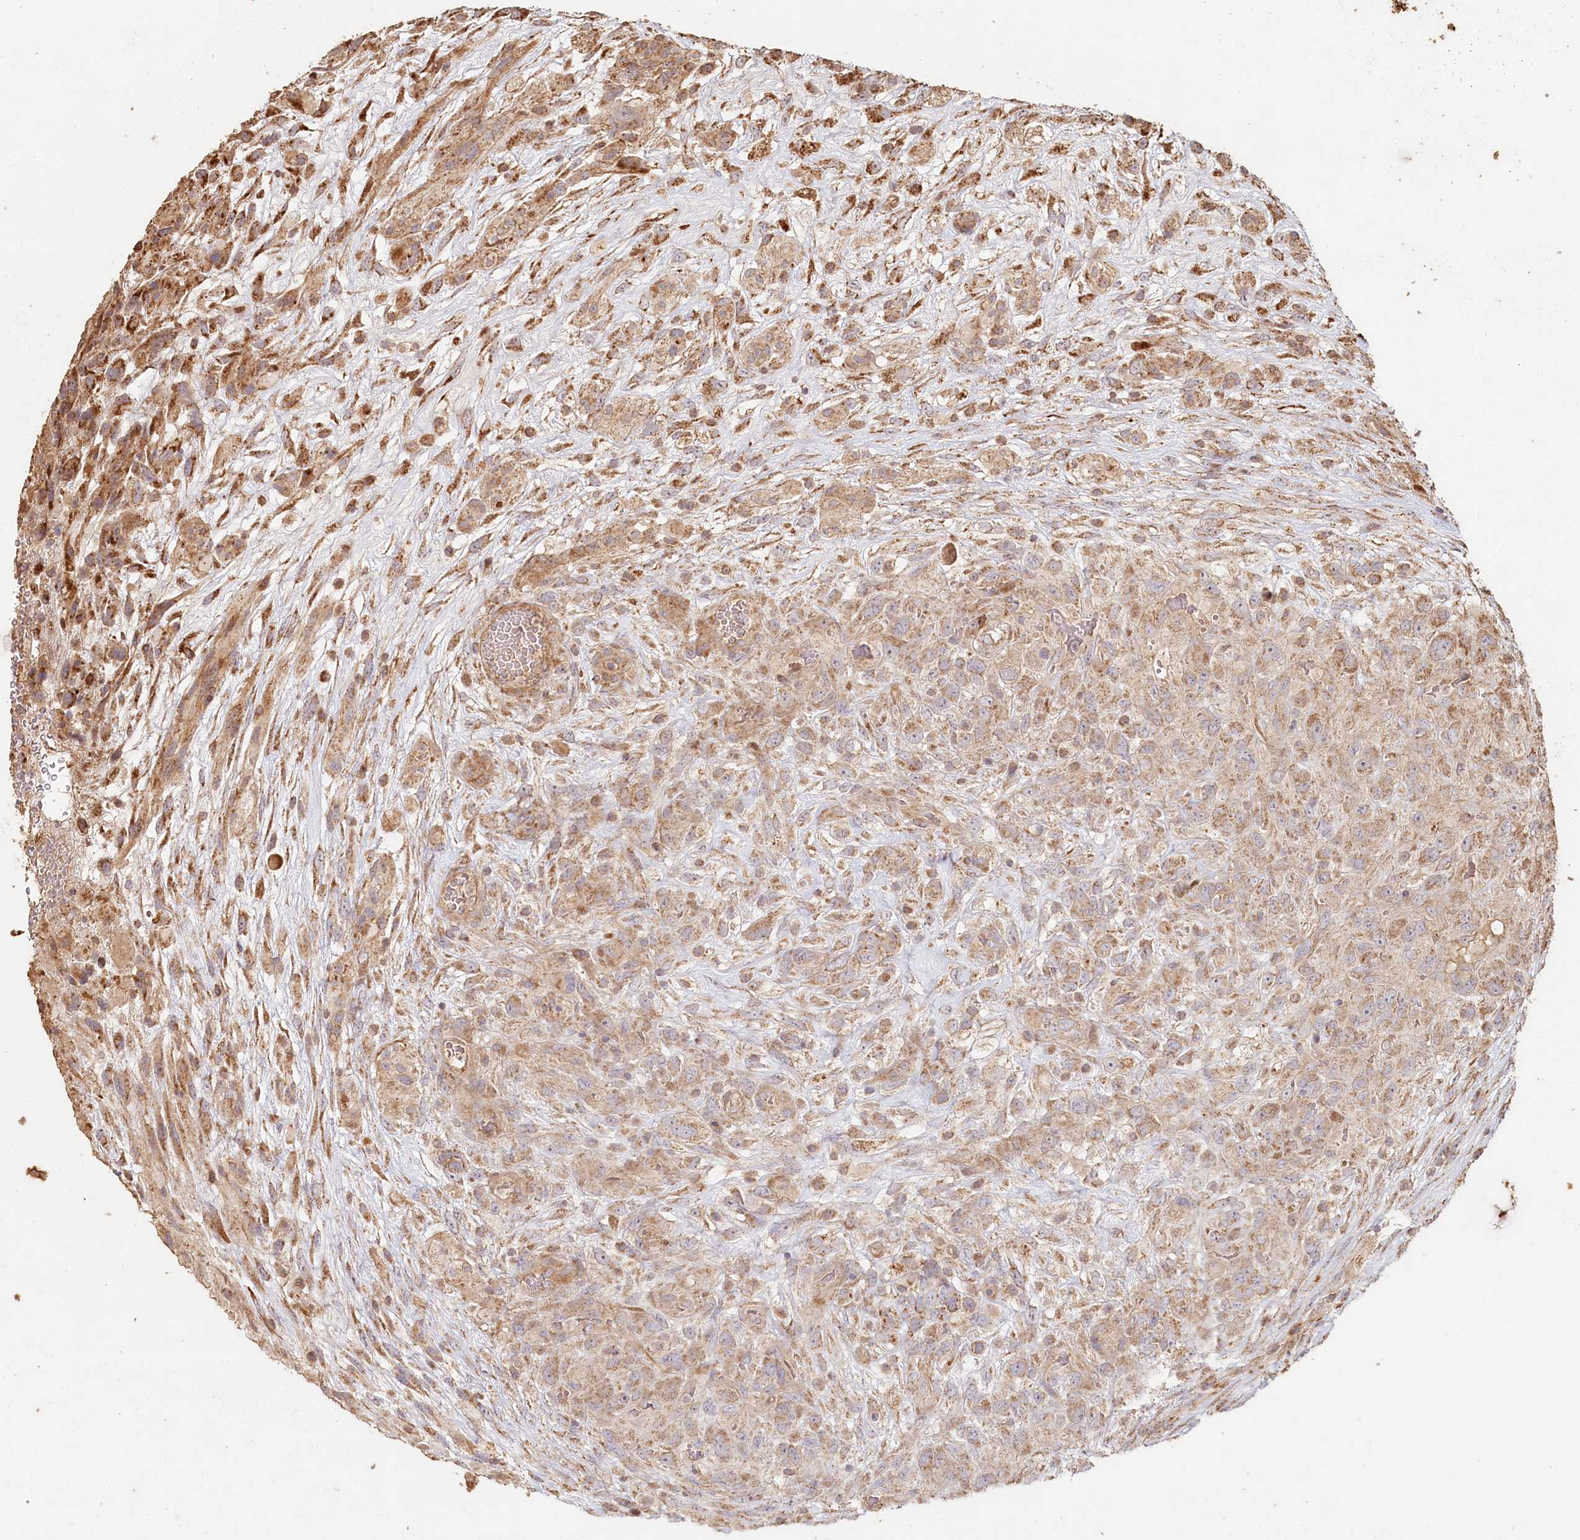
{"staining": {"intensity": "moderate", "quantity": ">75%", "location": "cytoplasmic/membranous"}, "tissue": "glioma", "cell_type": "Tumor cells", "image_type": "cancer", "snomed": [{"axis": "morphology", "description": "Glioma, malignant, High grade"}, {"axis": "topography", "description": "Brain"}], "caption": "Malignant high-grade glioma tissue shows moderate cytoplasmic/membranous positivity in approximately >75% of tumor cells", "gene": "HAL", "patient": {"sex": "male", "age": 61}}